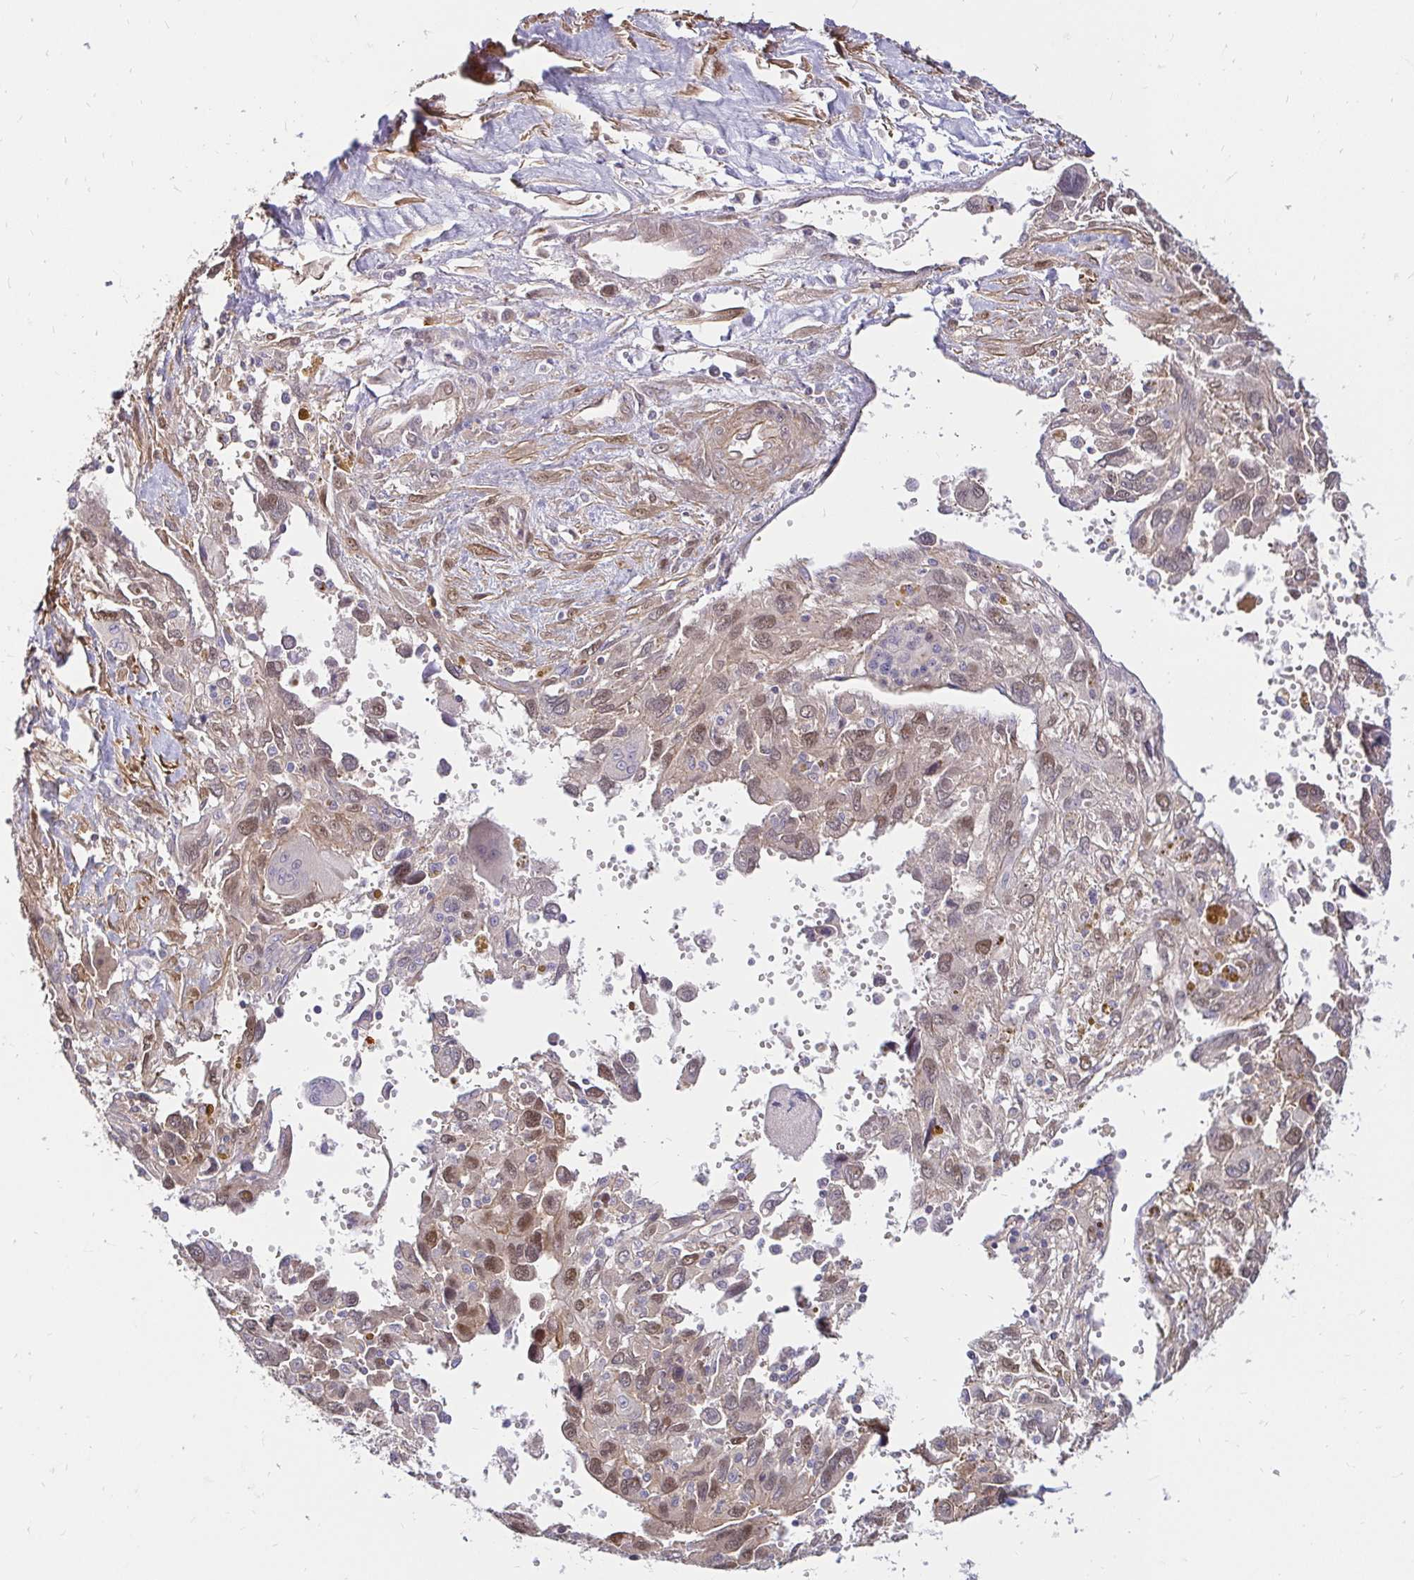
{"staining": {"intensity": "weak", "quantity": "25%-75%", "location": "nuclear"}, "tissue": "pancreatic cancer", "cell_type": "Tumor cells", "image_type": "cancer", "snomed": [{"axis": "morphology", "description": "Adenocarcinoma, NOS"}, {"axis": "topography", "description": "Pancreas"}], "caption": "Human pancreatic cancer stained with a brown dye reveals weak nuclear positive expression in about 25%-75% of tumor cells.", "gene": "YAP1", "patient": {"sex": "female", "age": 47}}